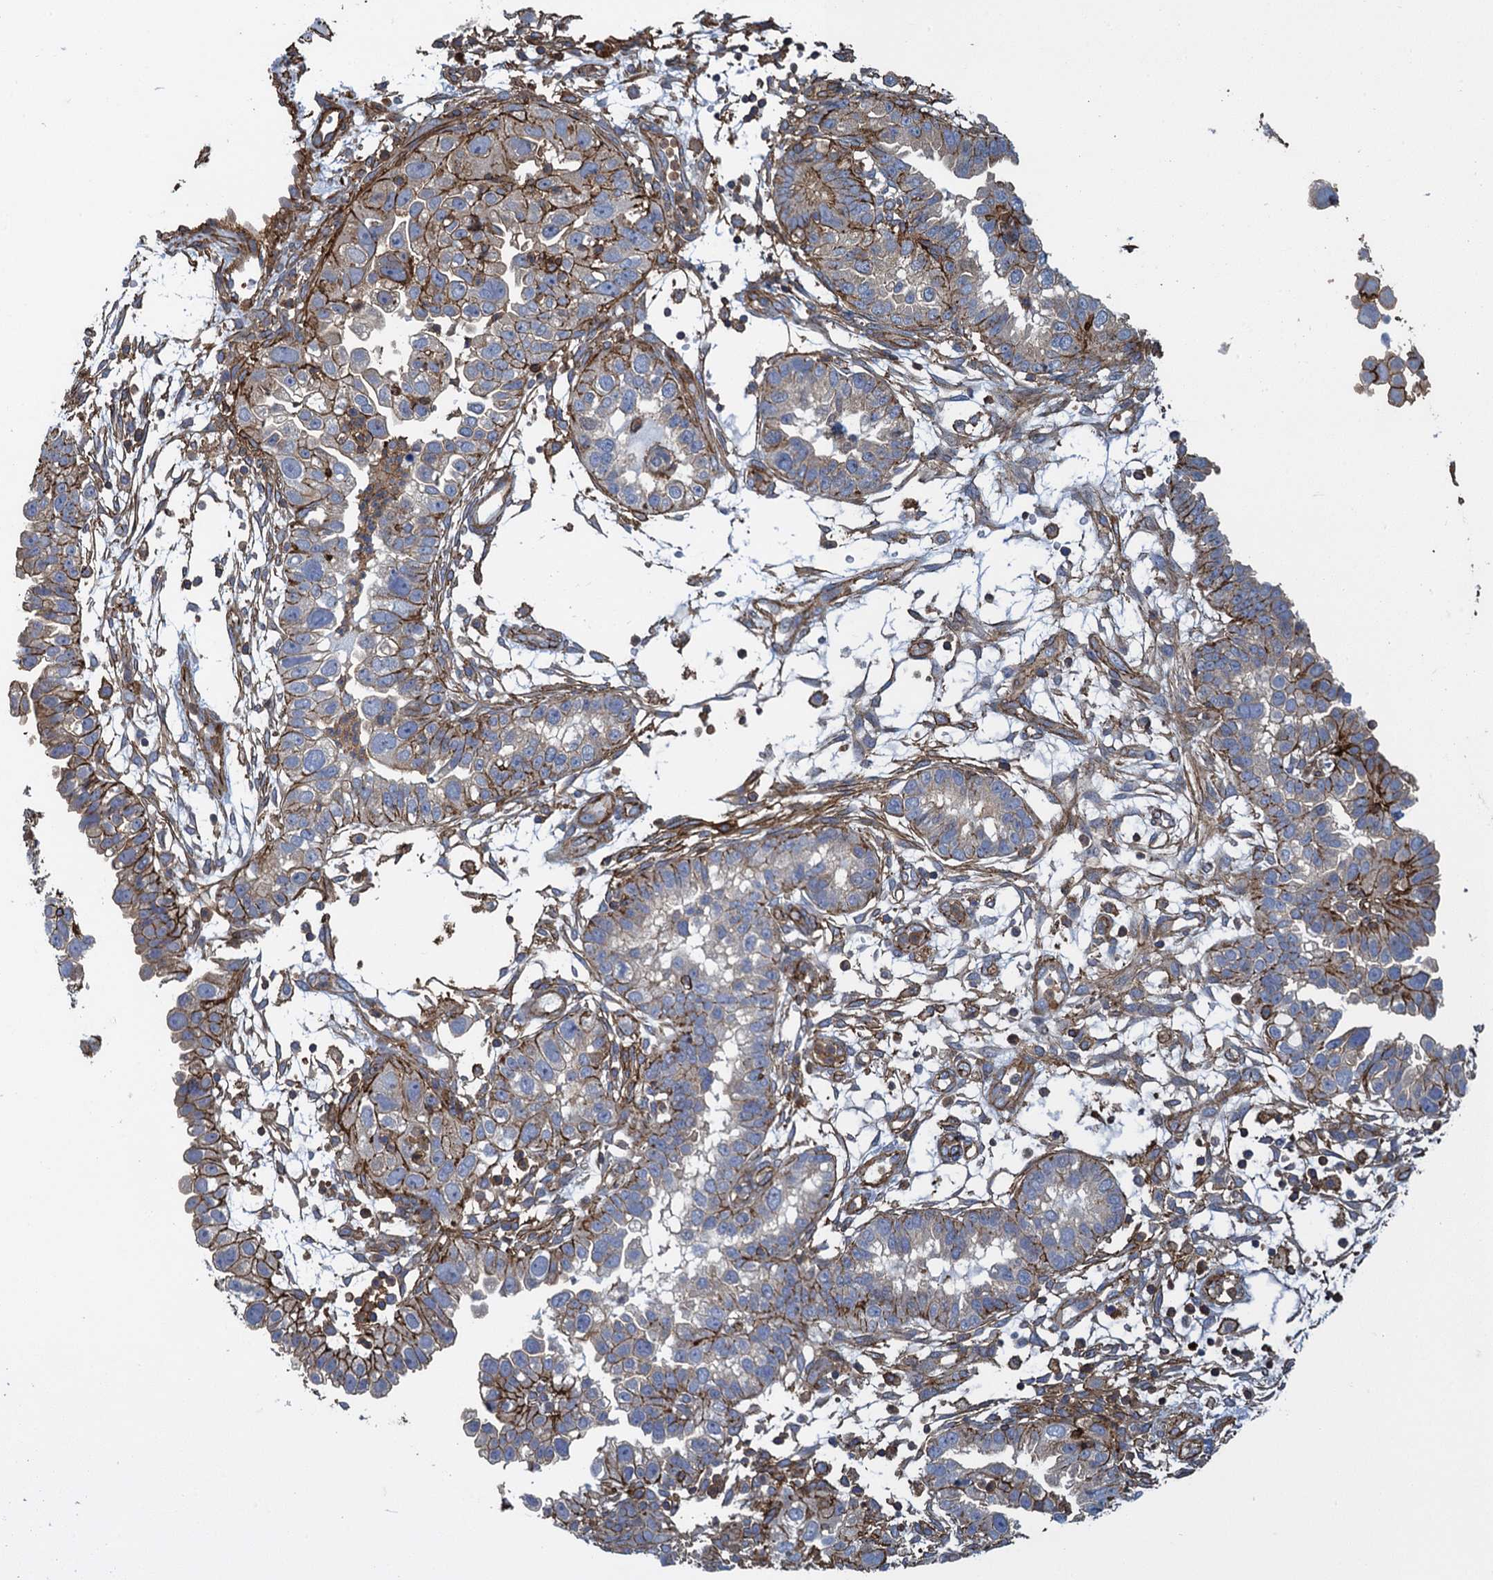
{"staining": {"intensity": "moderate", "quantity": "<25%", "location": "cytoplasmic/membranous"}, "tissue": "endometrial cancer", "cell_type": "Tumor cells", "image_type": "cancer", "snomed": [{"axis": "morphology", "description": "Adenocarcinoma, NOS"}, {"axis": "topography", "description": "Endometrium"}], "caption": "Brown immunohistochemical staining in human endometrial adenocarcinoma demonstrates moderate cytoplasmic/membranous staining in about <25% of tumor cells.", "gene": "PROSER2", "patient": {"sex": "female", "age": 85}}